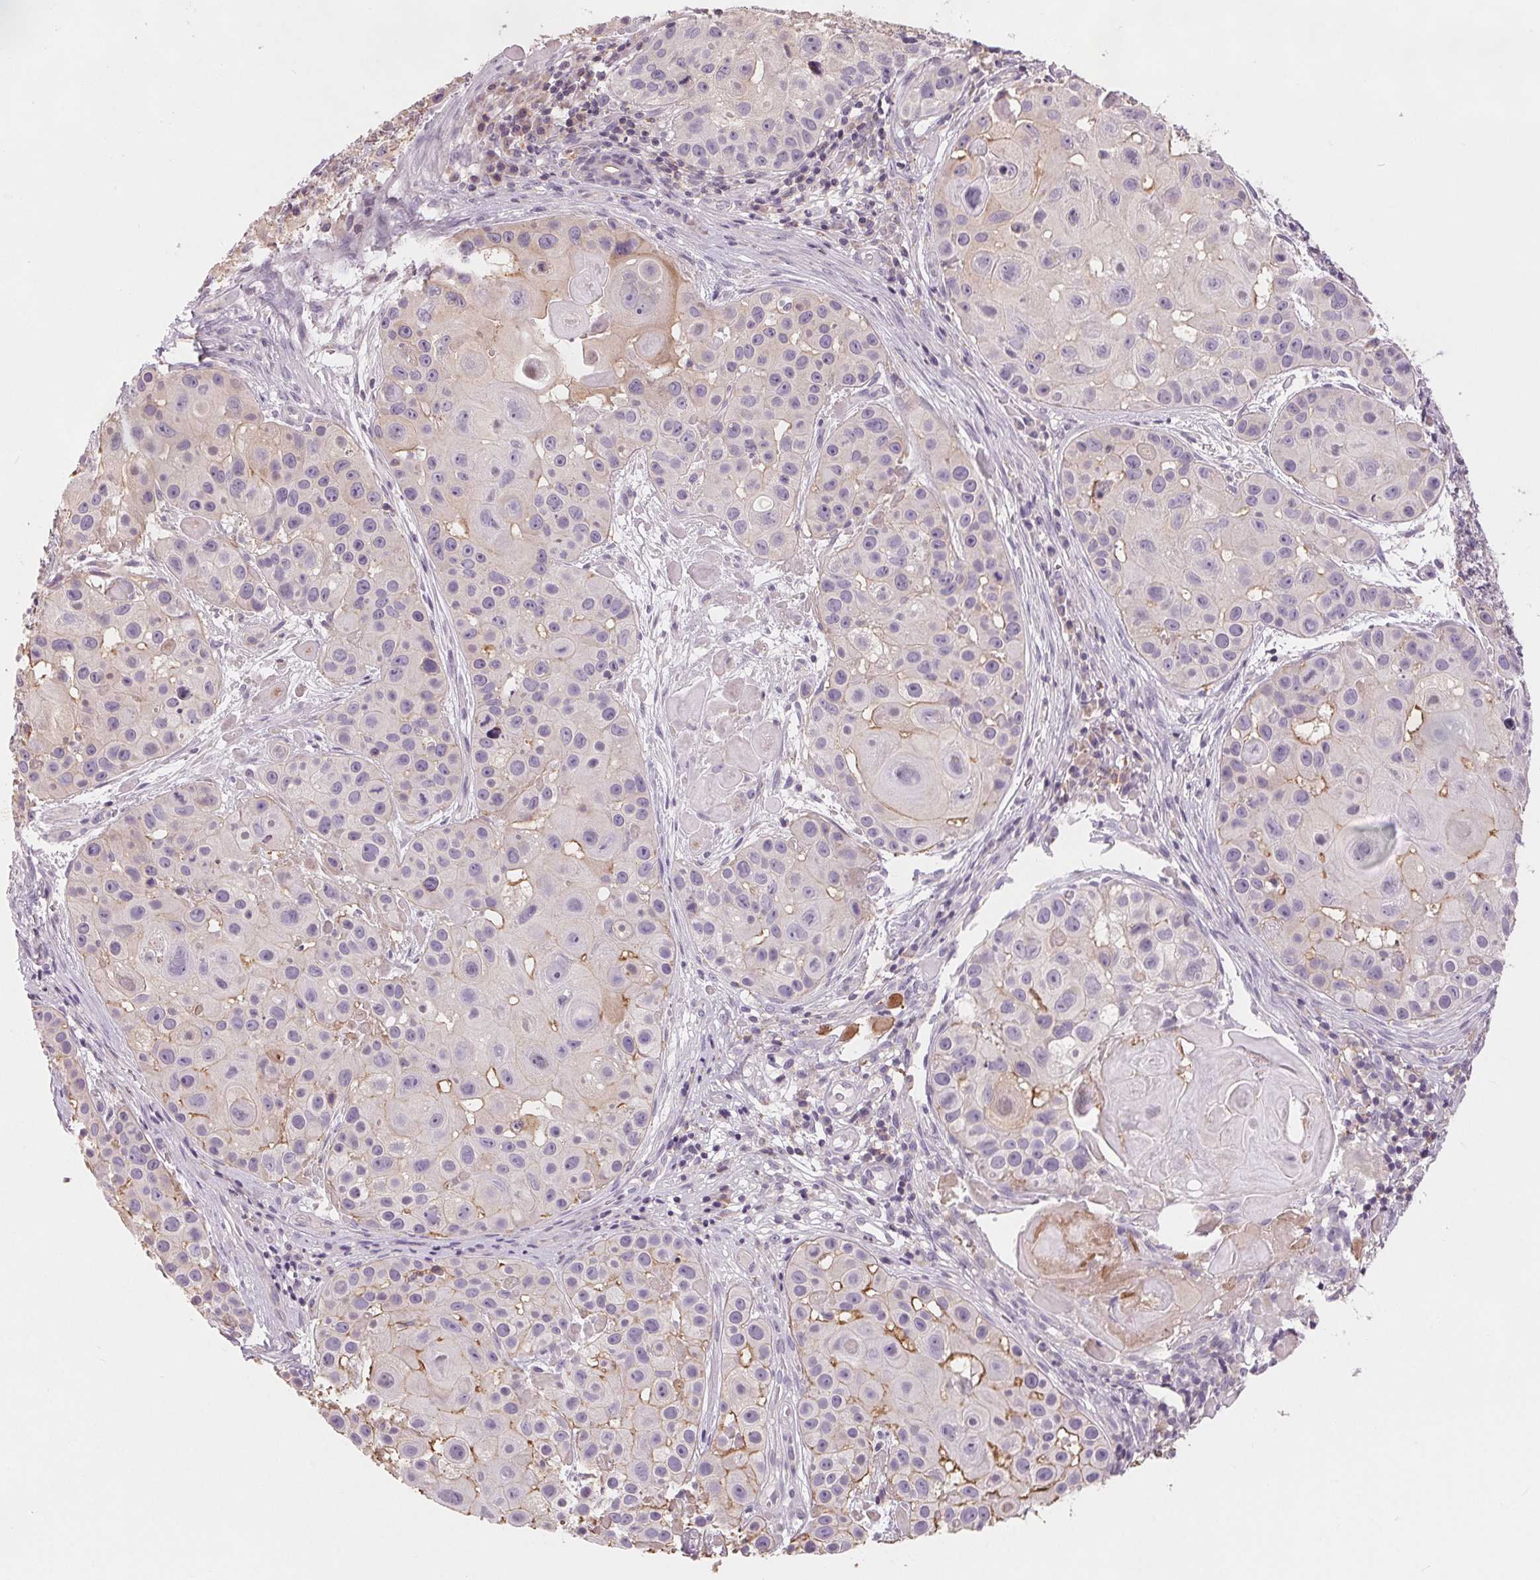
{"staining": {"intensity": "weak", "quantity": "<25%", "location": "cytoplasmic/membranous"}, "tissue": "skin cancer", "cell_type": "Tumor cells", "image_type": "cancer", "snomed": [{"axis": "morphology", "description": "Squamous cell carcinoma, NOS"}, {"axis": "topography", "description": "Skin"}], "caption": "Immunohistochemistry (IHC) image of skin squamous cell carcinoma stained for a protein (brown), which demonstrates no staining in tumor cells.", "gene": "VTCN1", "patient": {"sex": "male", "age": 92}}